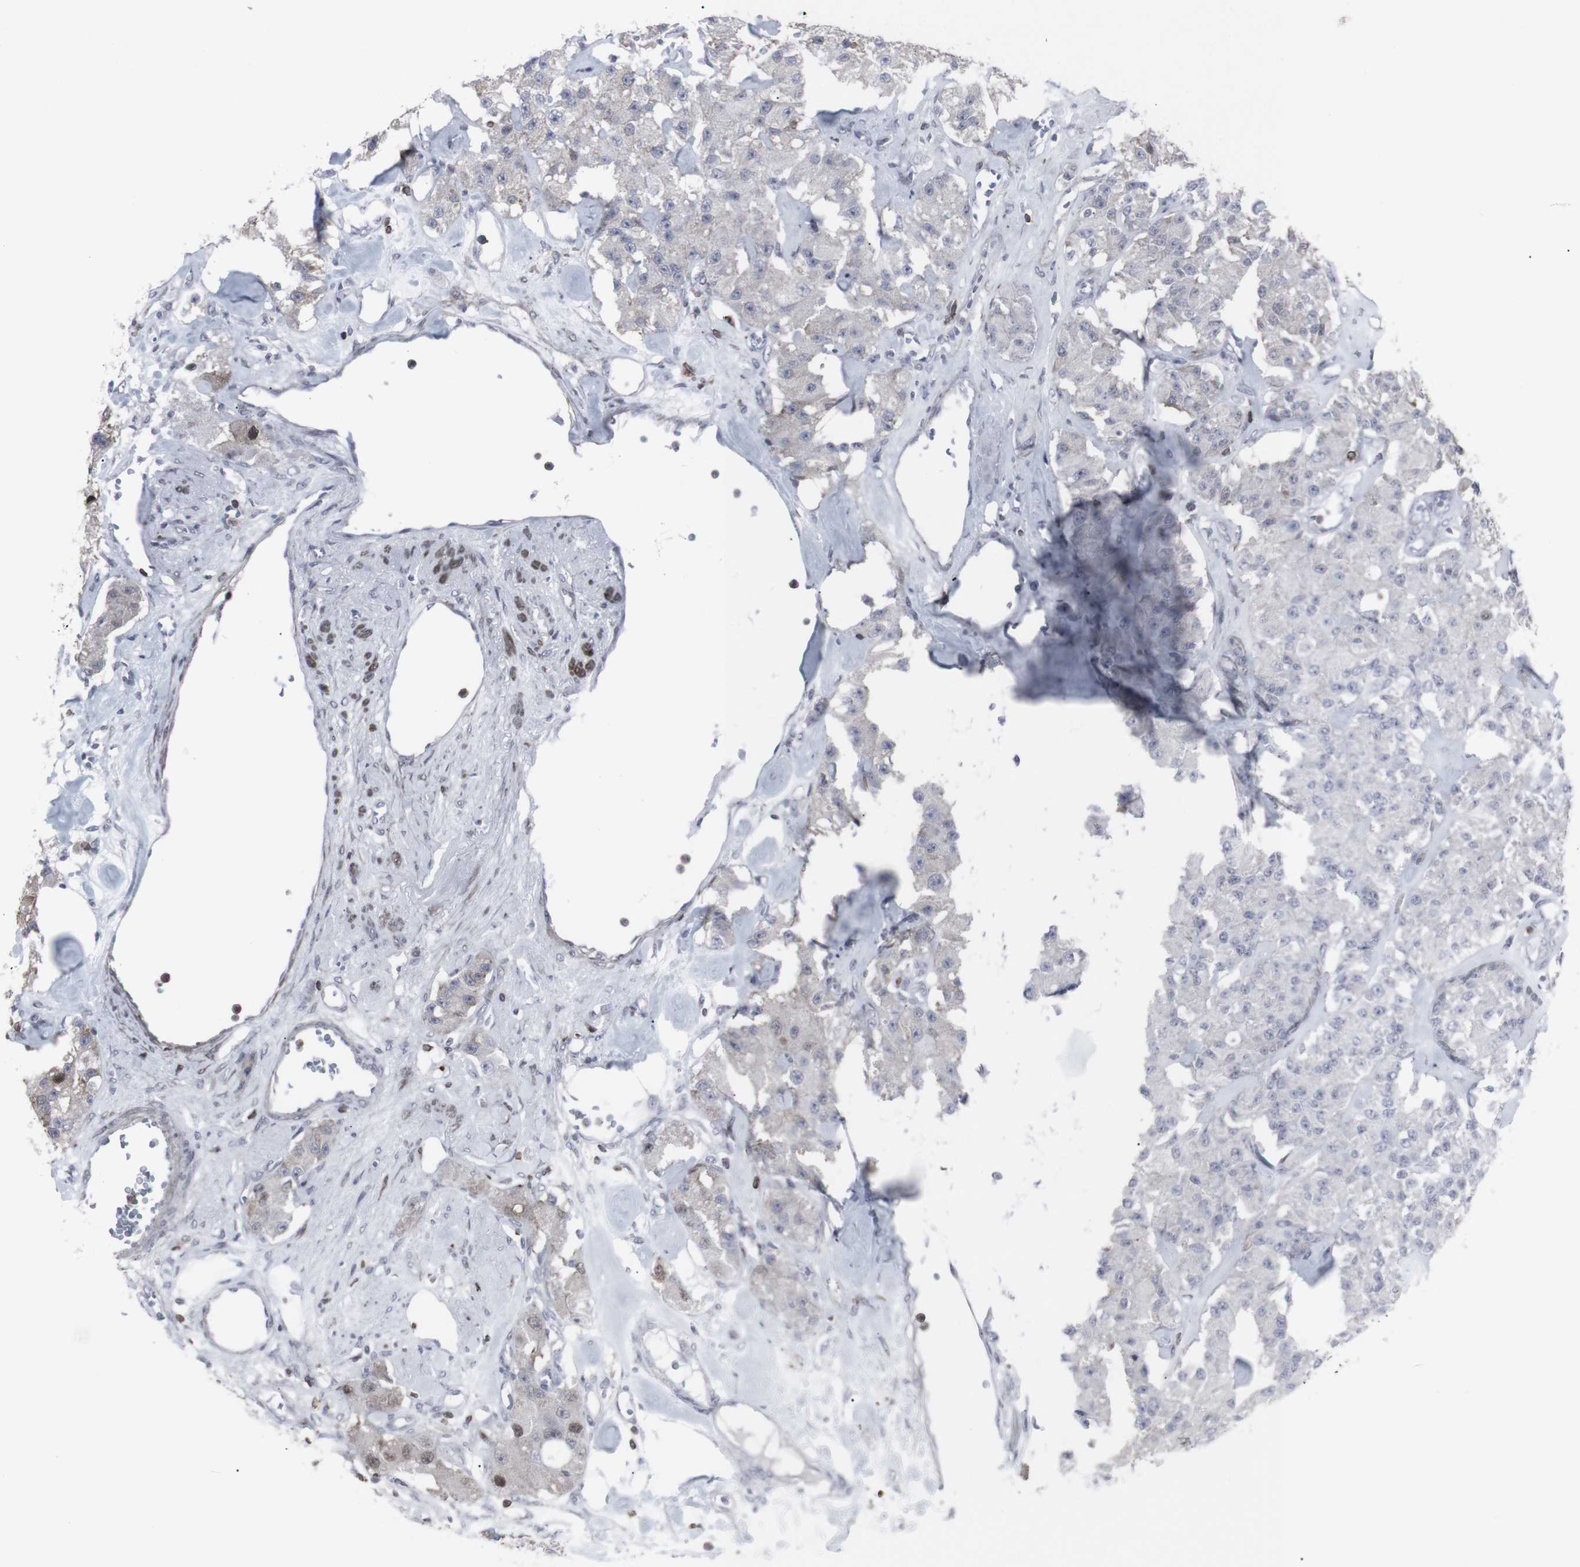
{"staining": {"intensity": "negative", "quantity": "none", "location": "none"}, "tissue": "carcinoid", "cell_type": "Tumor cells", "image_type": "cancer", "snomed": [{"axis": "morphology", "description": "Carcinoid, malignant, NOS"}, {"axis": "topography", "description": "Pancreas"}], "caption": "DAB immunohistochemical staining of carcinoid exhibits no significant expression in tumor cells. Brightfield microscopy of immunohistochemistry (IHC) stained with DAB (brown) and hematoxylin (blue), captured at high magnification.", "gene": "APOBEC2", "patient": {"sex": "male", "age": 41}}